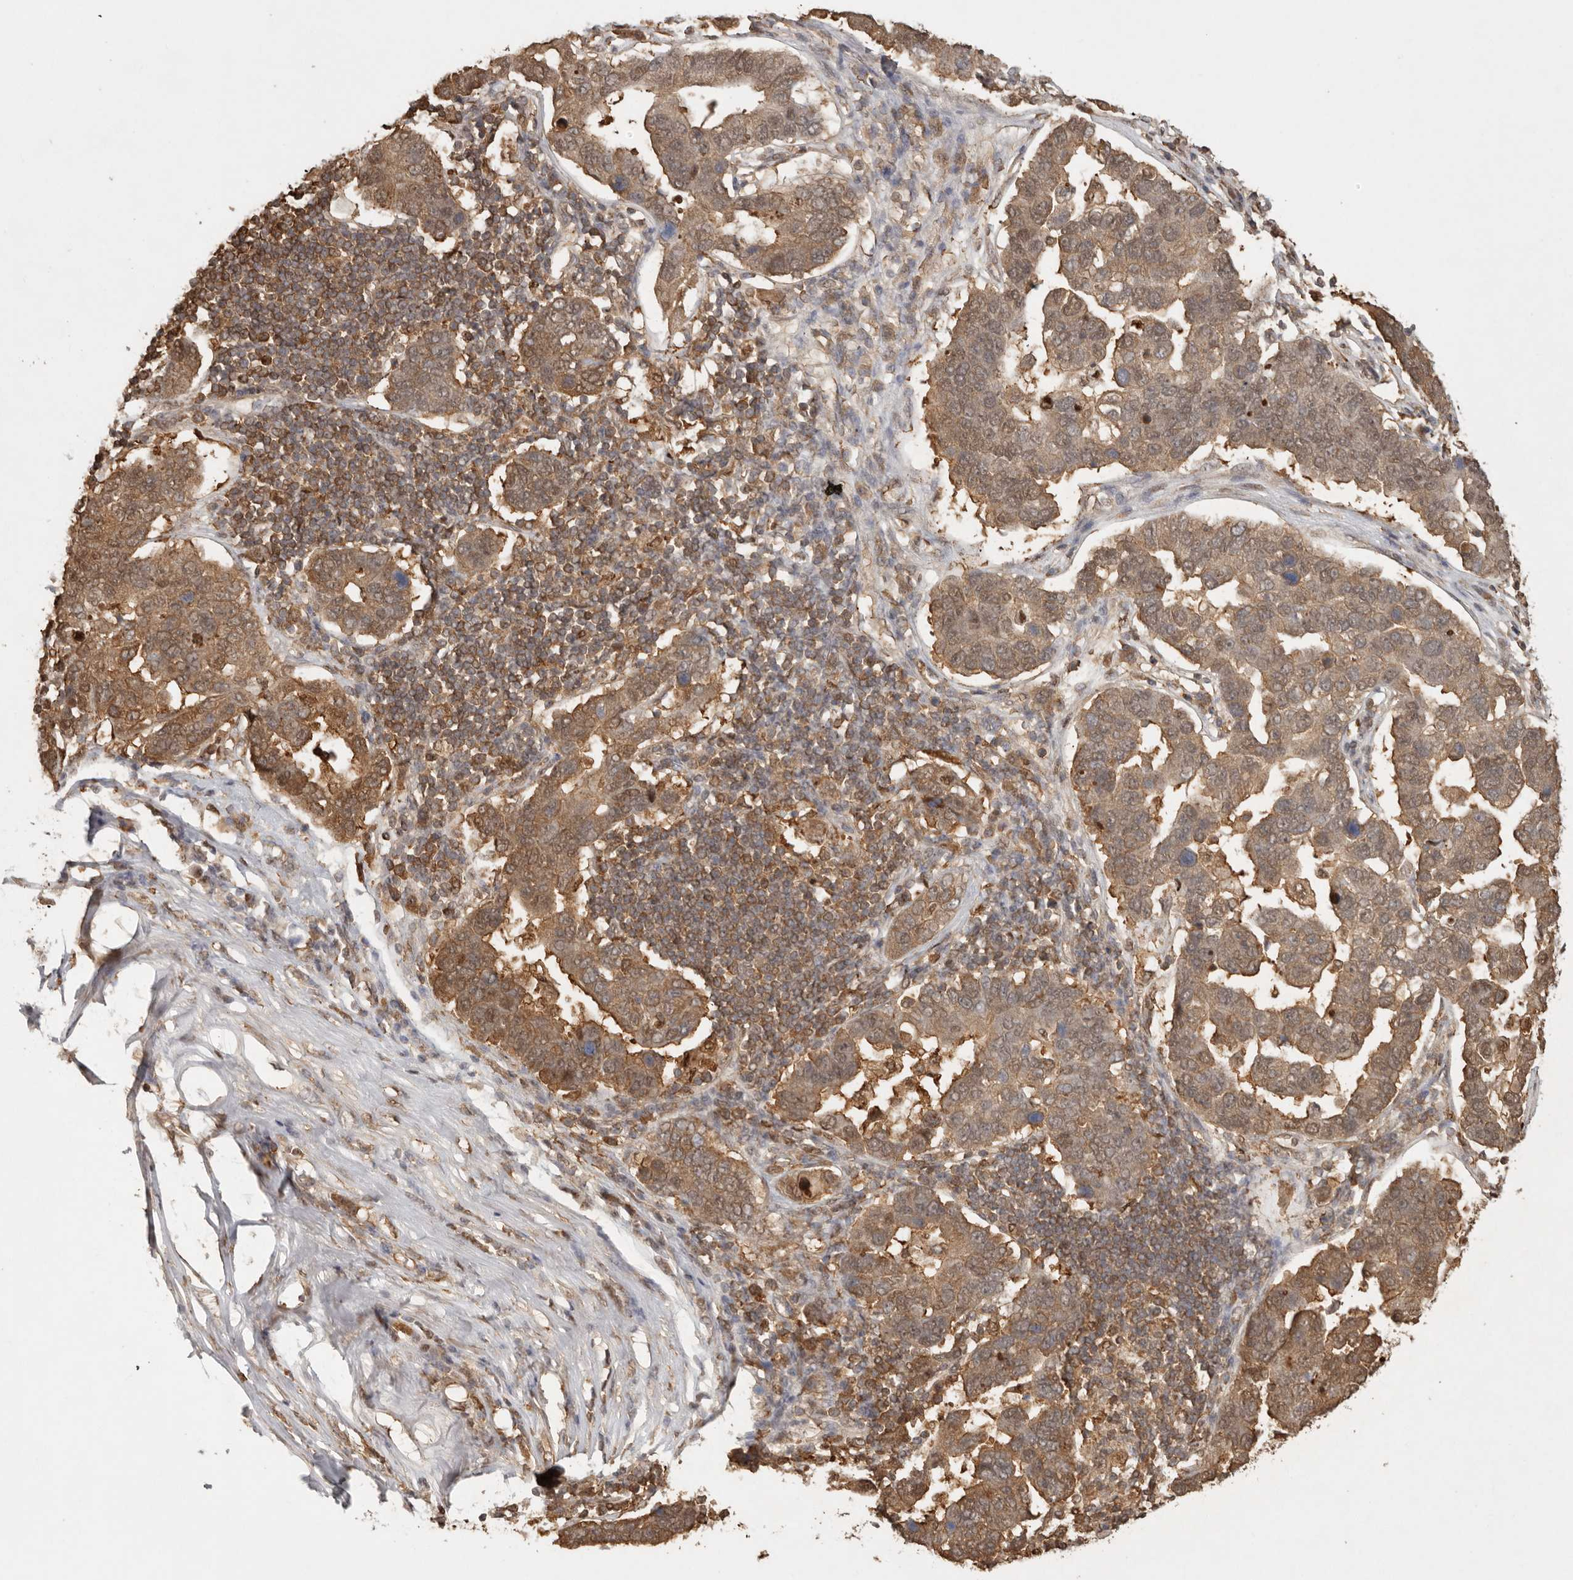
{"staining": {"intensity": "moderate", "quantity": ">75%", "location": "cytoplasmic/membranous,nuclear"}, "tissue": "pancreatic cancer", "cell_type": "Tumor cells", "image_type": "cancer", "snomed": [{"axis": "morphology", "description": "Adenocarcinoma, NOS"}, {"axis": "topography", "description": "Pancreas"}], "caption": "The photomicrograph demonstrates staining of pancreatic adenocarcinoma, revealing moderate cytoplasmic/membranous and nuclear protein expression (brown color) within tumor cells.", "gene": "PSMA5", "patient": {"sex": "female", "age": 61}}